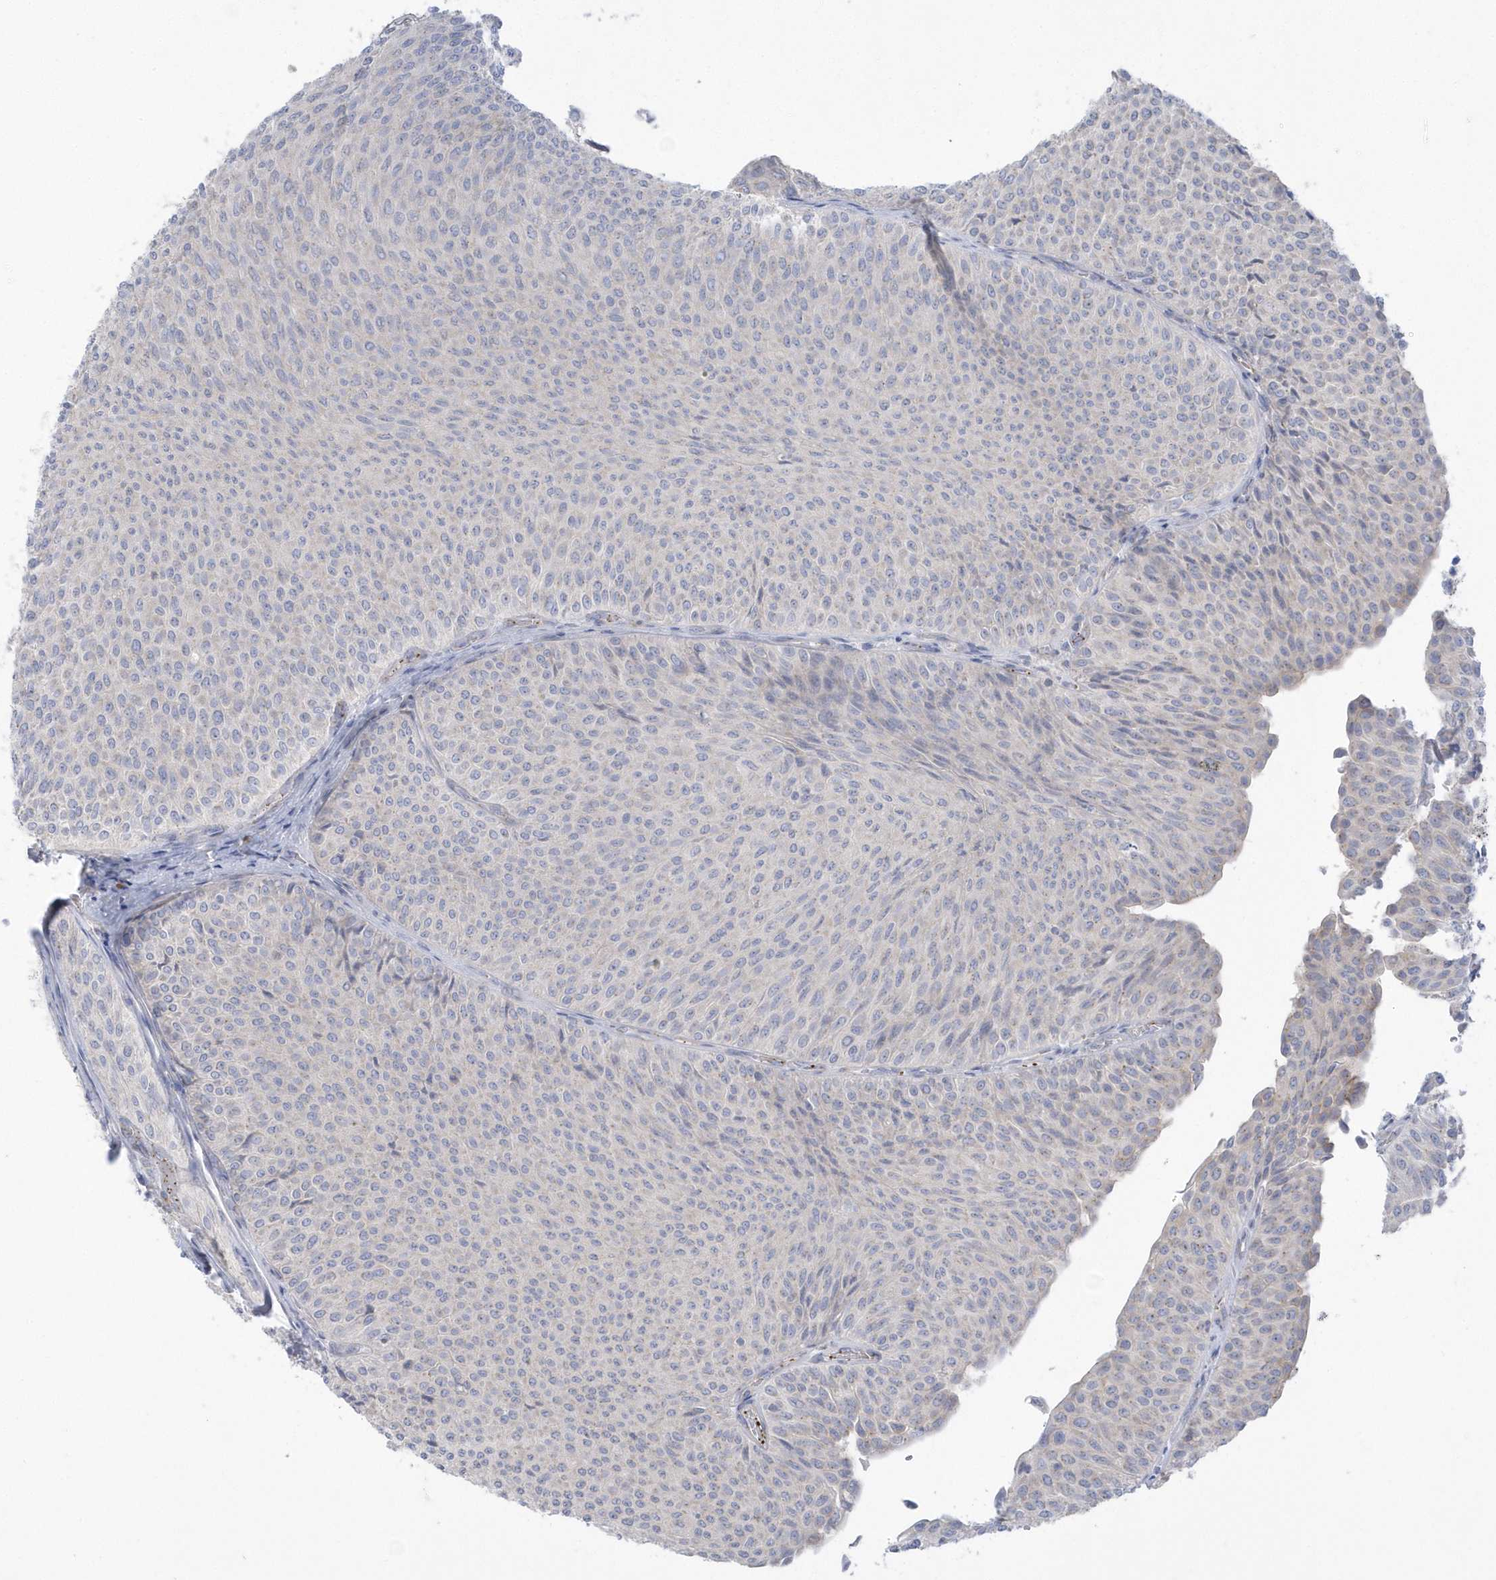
{"staining": {"intensity": "negative", "quantity": "none", "location": "none"}, "tissue": "urothelial cancer", "cell_type": "Tumor cells", "image_type": "cancer", "snomed": [{"axis": "morphology", "description": "Urothelial carcinoma, Low grade"}, {"axis": "topography", "description": "Urinary bladder"}], "caption": "Immunohistochemistry micrograph of urothelial cancer stained for a protein (brown), which shows no expression in tumor cells.", "gene": "SEMA3D", "patient": {"sex": "male", "age": 78}}